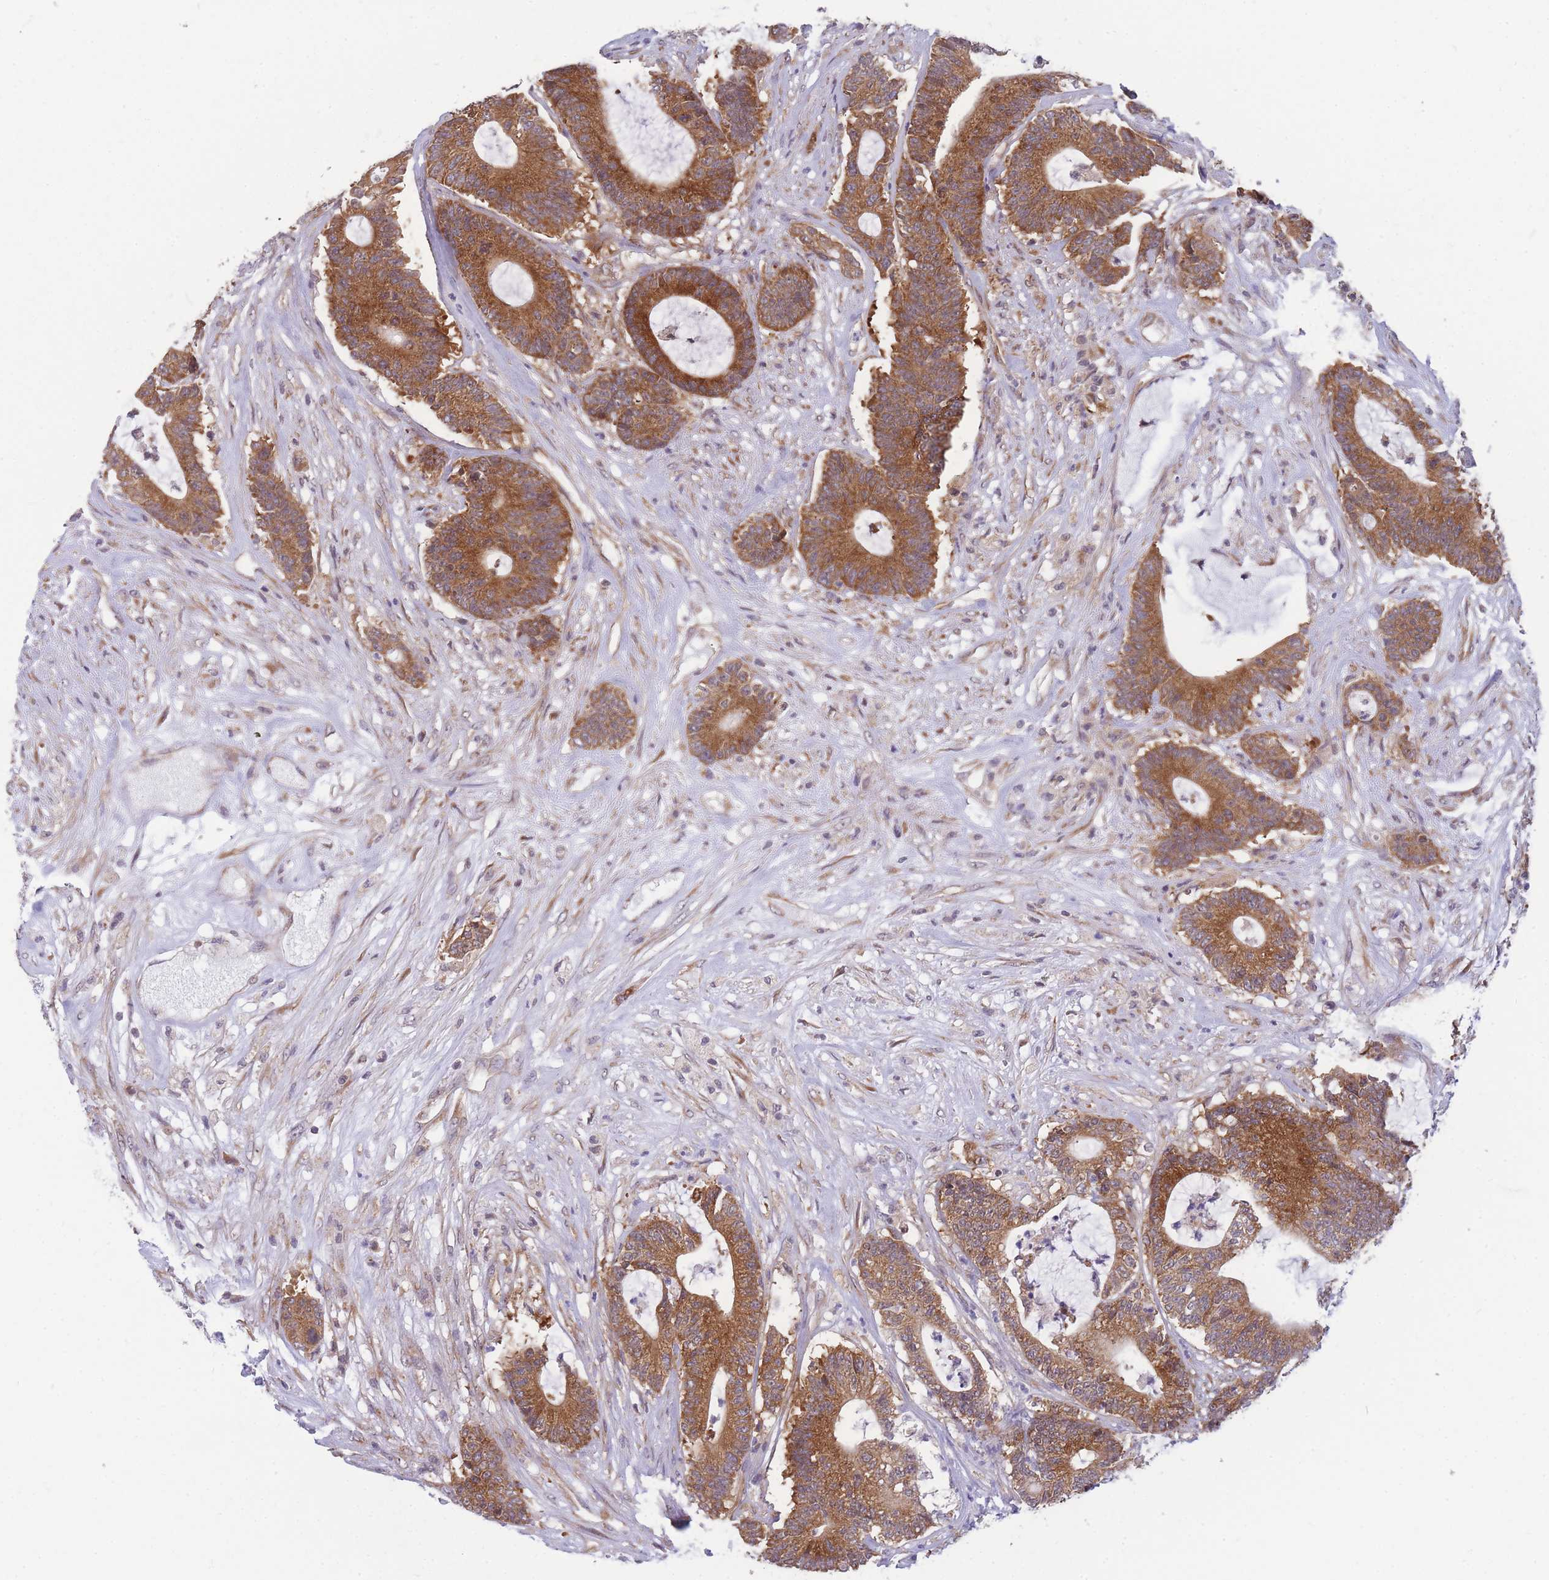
{"staining": {"intensity": "strong", "quantity": ">75%", "location": "cytoplasmic/membranous"}, "tissue": "colorectal cancer", "cell_type": "Tumor cells", "image_type": "cancer", "snomed": [{"axis": "morphology", "description": "Adenocarcinoma, NOS"}, {"axis": "topography", "description": "Colon"}], "caption": "Approximately >75% of tumor cells in human colorectal cancer display strong cytoplasmic/membranous protein positivity as visualized by brown immunohistochemical staining.", "gene": "MRPL23", "patient": {"sex": "female", "age": 84}}